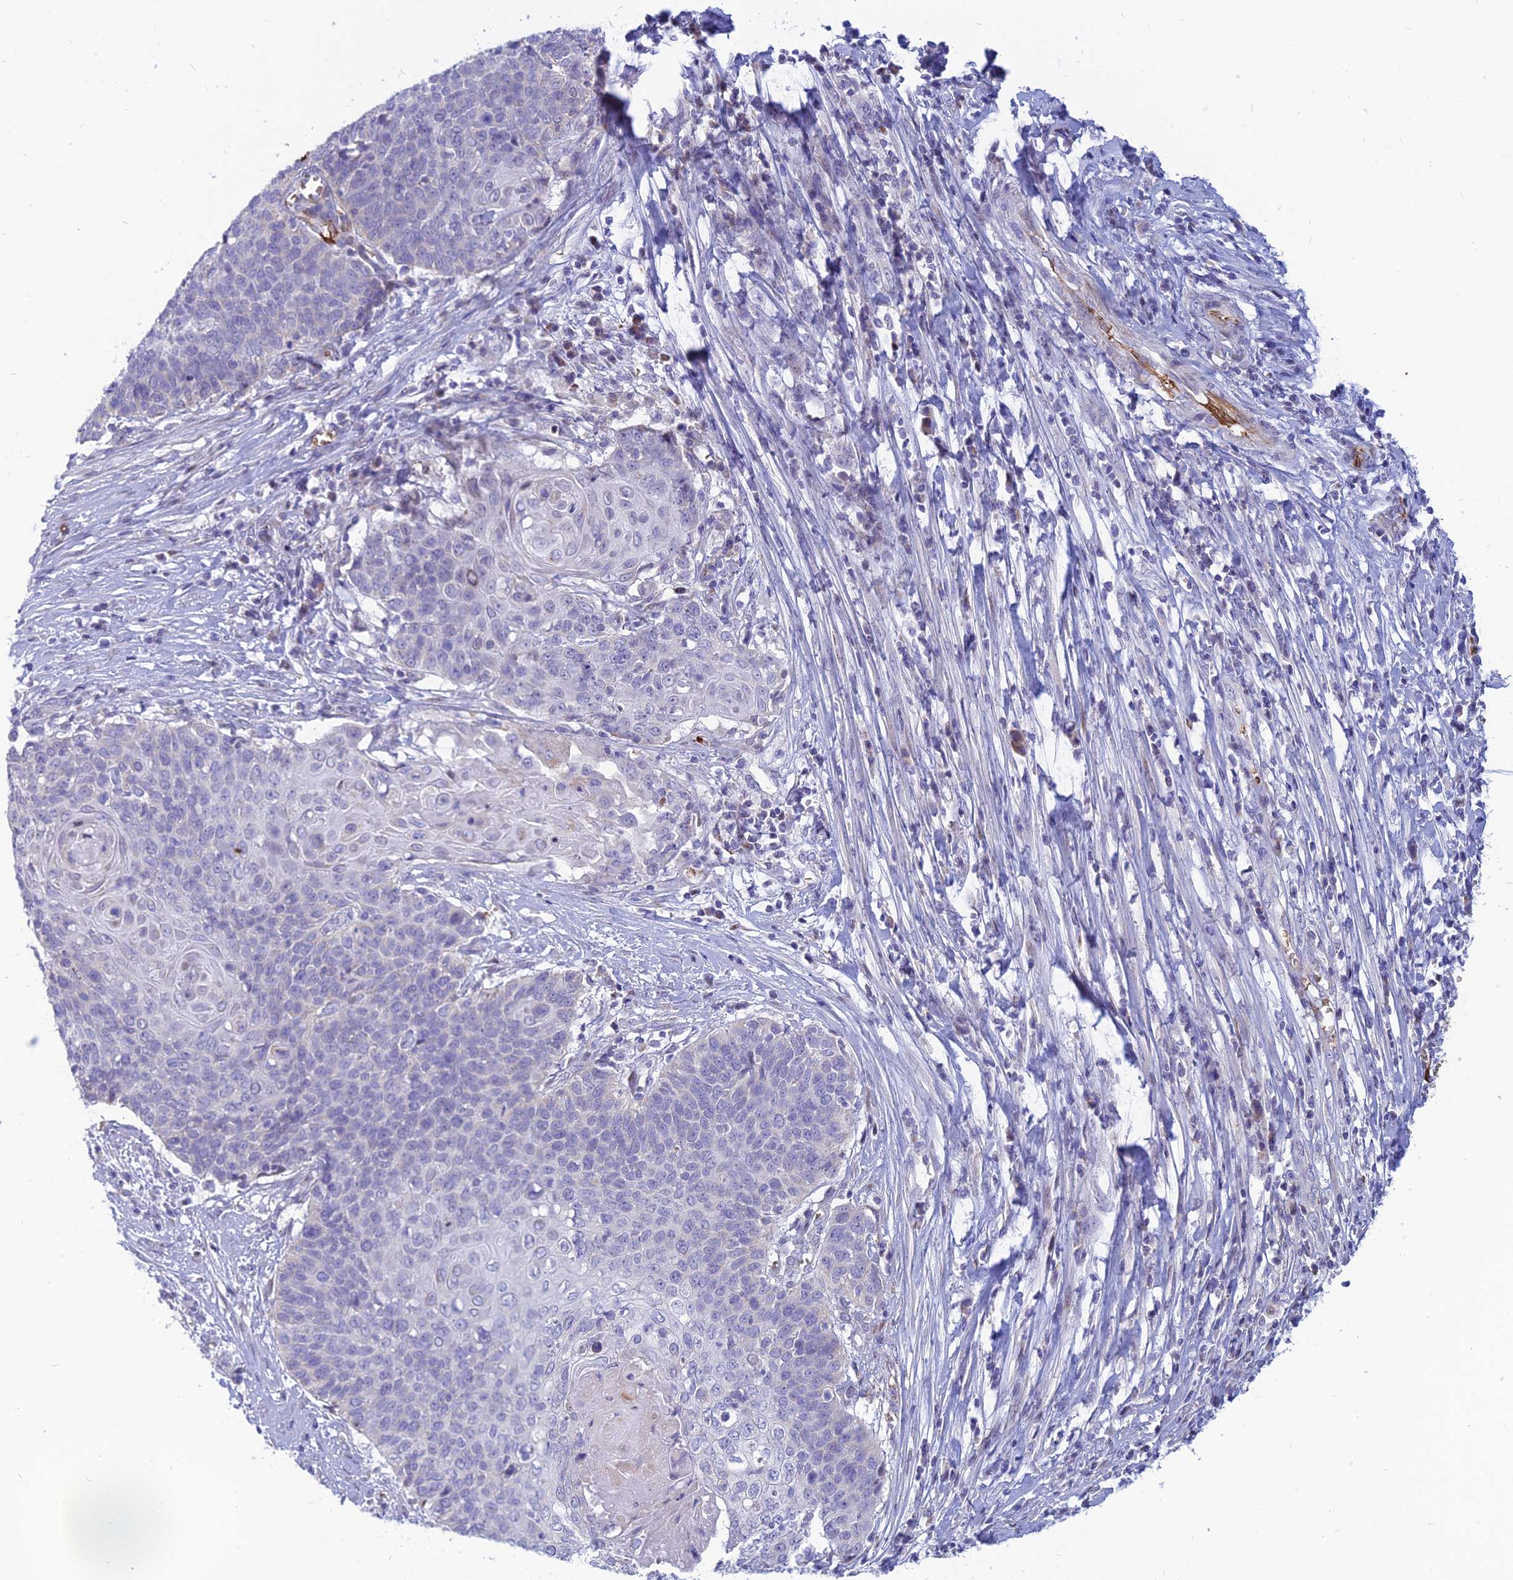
{"staining": {"intensity": "negative", "quantity": "none", "location": "none"}, "tissue": "cervical cancer", "cell_type": "Tumor cells", "image_type": "cancer", "snomed": [{"axis": "morphology", "description": "Squamous cell carcinoma, NOS"}, {"axis": "topography", "description": "Cervix"}], "caption": "Immunohistochemistry histopathology image of cervical cancer stained for a protein (brown), which shows no positivity in tumor cells. (Immunohistochemistry (ihc), brightfield microscopy, high magnification).", "gene": "HHAT", "patient": {"sex": "female", "age": 39}}